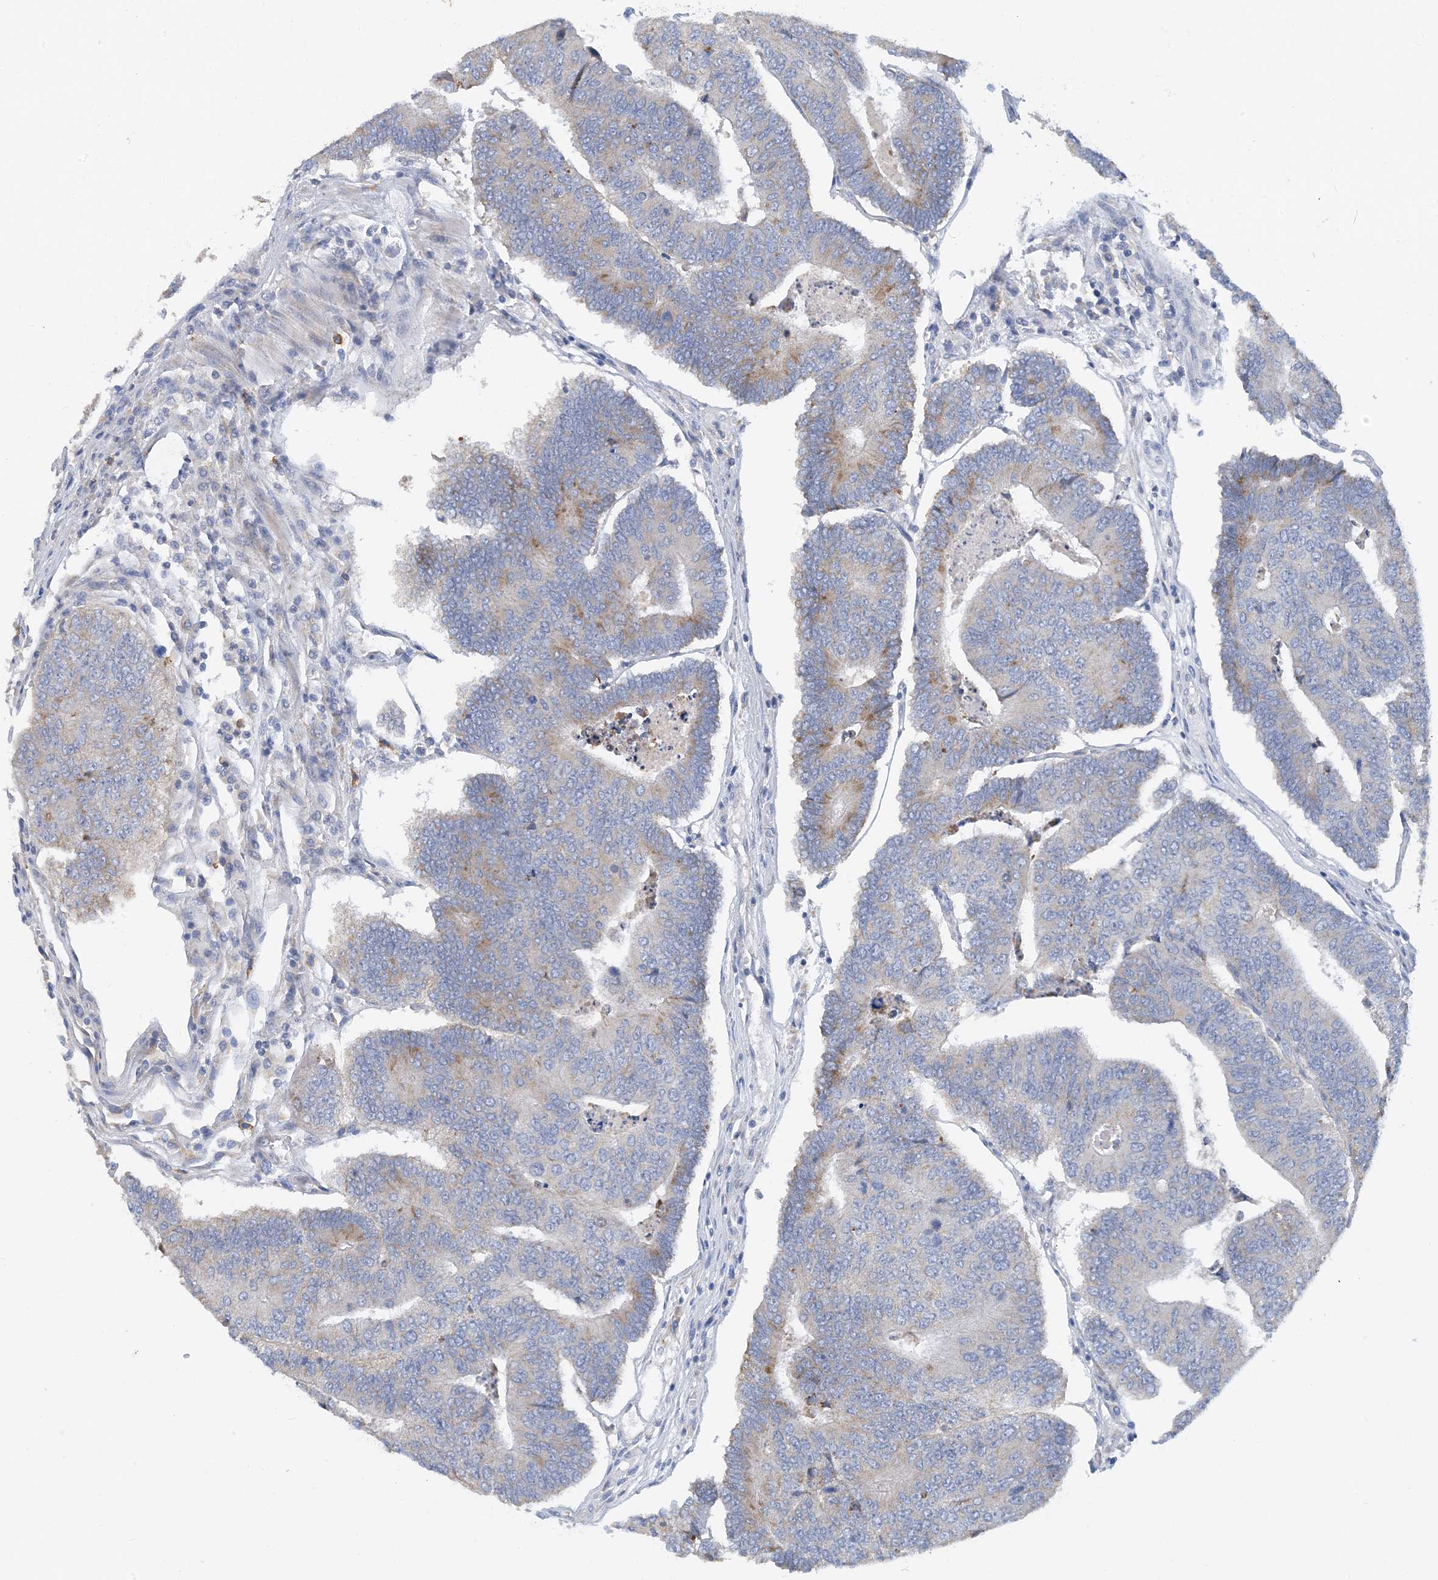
{"staining": {"intensity": "moderate", "quantity": "<25%", "location": "cytoplasmic/membranous"}, "tissue": "colorectal cancer", "cell_type": "Tumor cells", "image_type": "cancer", "snomed": [{"axis": "morphology", "description": "Adenocarcinoma, NOS"}, {"axis": "topography", "description": "Colon"}], "caption": "A brown stain shows moderate cytoplasmic/membranous positivity of a protein in colorectal cancer tumor cells.", "gene": "ZCCHC18", "patient": {"sex": "female", "age": 67}}